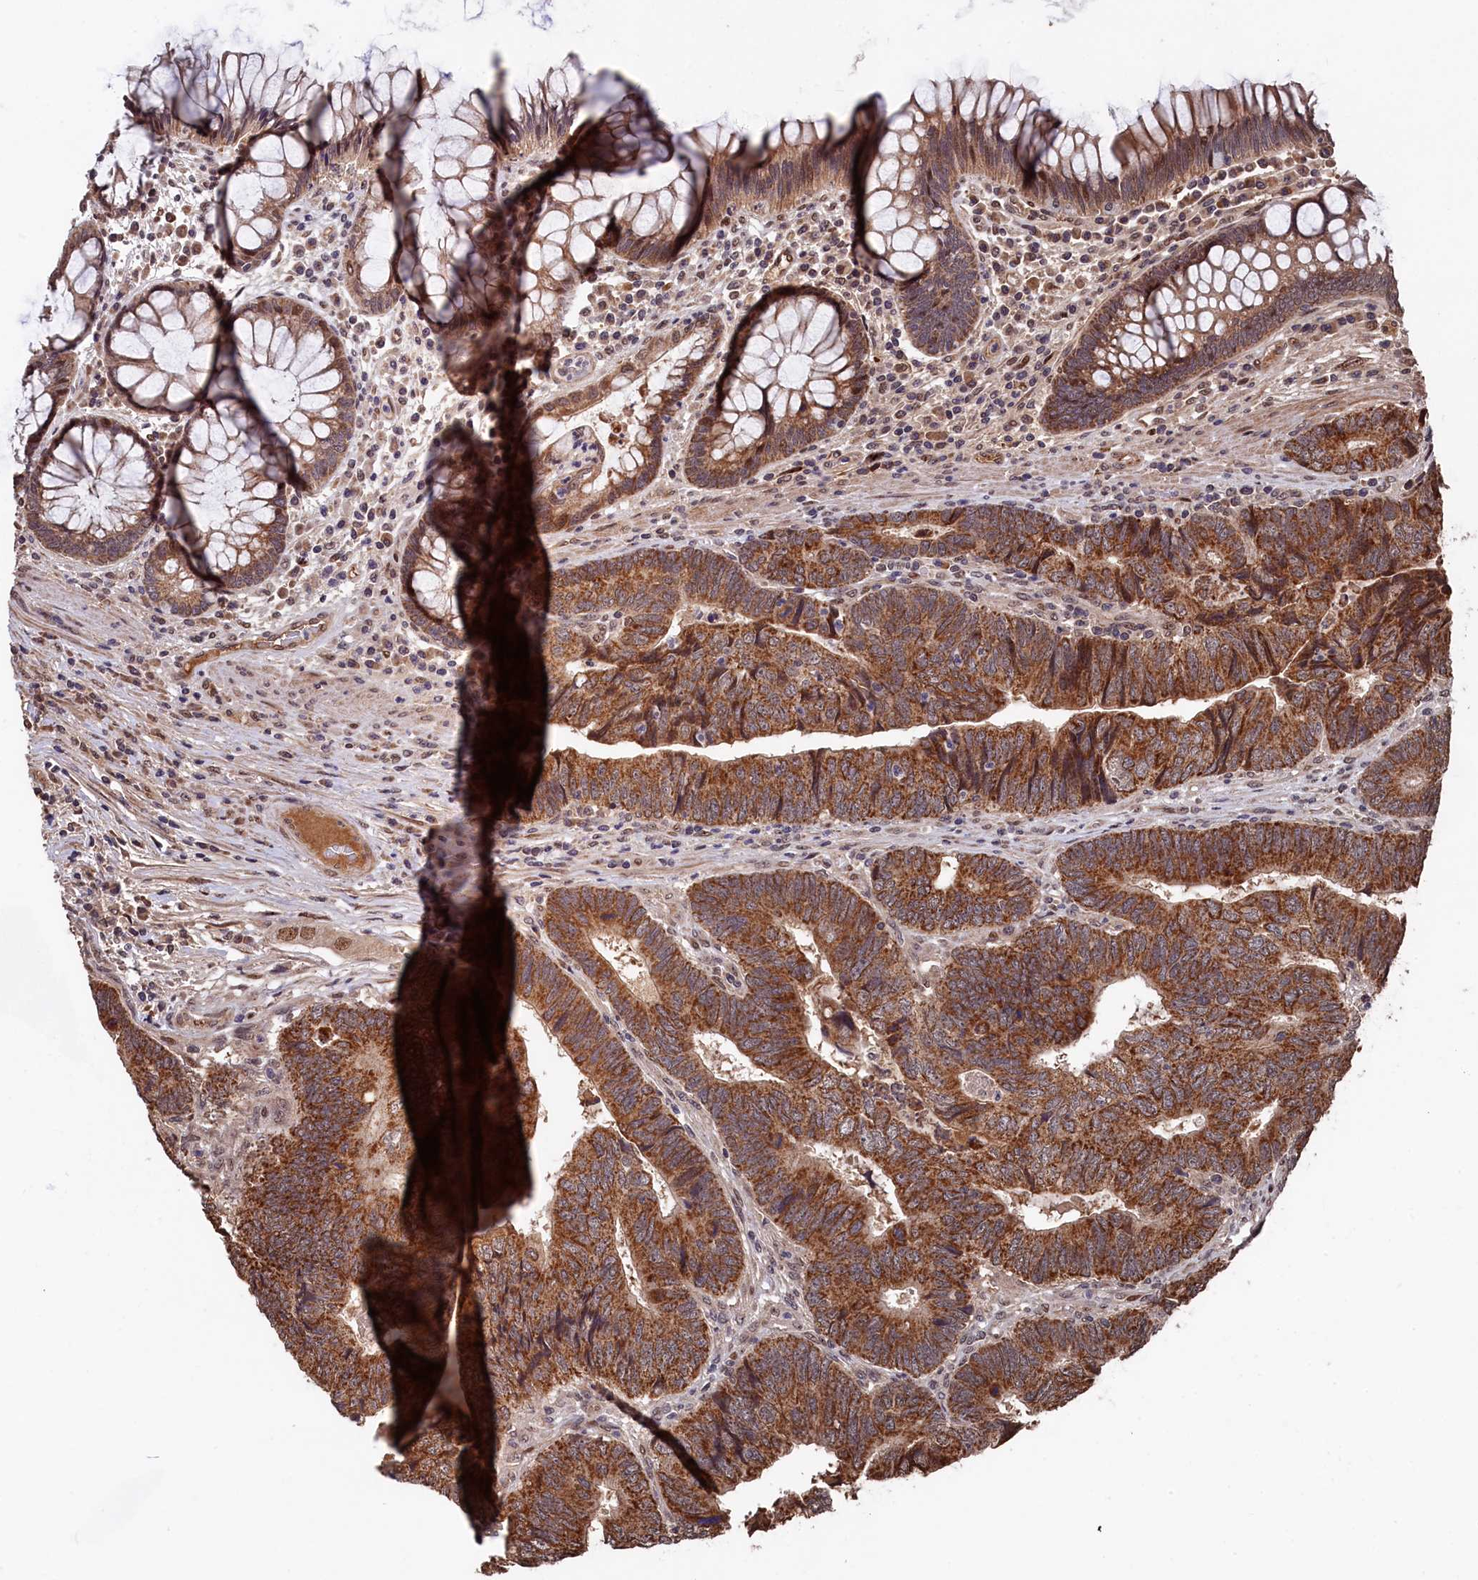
{"staining": {"intensity": "strong", "quantity": ">75%", "location": "cytoplasmic/membranous"}, "tissue": "colorectal cancer", "cell_type": "Tumor cells", "image_type": "cancer", "snomed": [{"axis": "morphology", "description": "Adenocarcinoma, NOS"}, {"axis": "topography", "description": "Colon"}], "caption": "Colorectal cancer stained with a brown dye demonstrates strong cytoplasmic/membranous positive expression in about >75% of tumor cells.", "gene": "CLPX", "patient": {"sex": "female", "age": 67}}